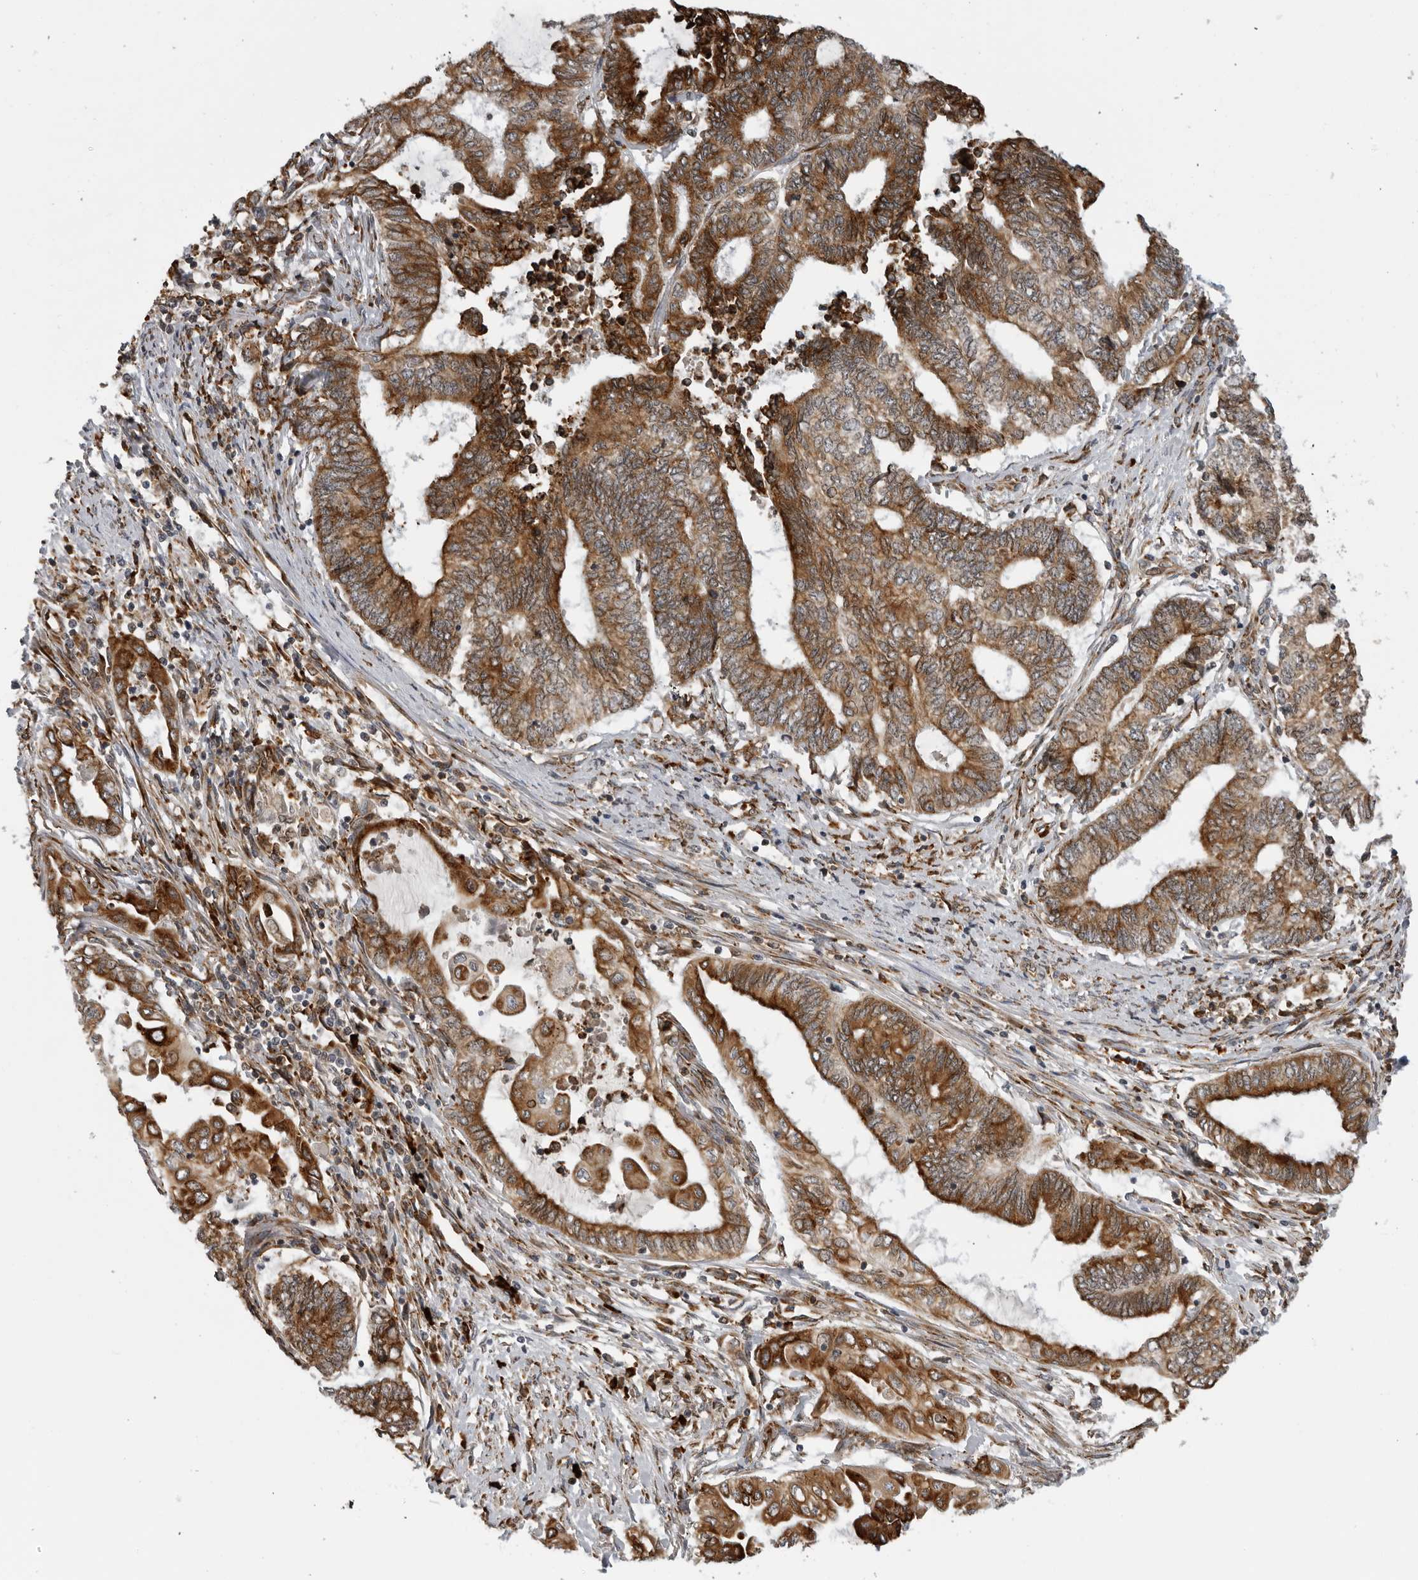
{"staining": {"intensity": "strong", "quantity": ">75%", "location": "cytoplasmic/membranous"}, "tissue": "endometrial cancer", "cell_type": "Tumor cells", "image_type": "cancer", "snomed": [{"axis": "morphology", "description": "Adenocarcinoma, NOS"}, {"axis": "topography", "description": "Uterus"}, {"axis": "topography", "description": "Endometrium"}], "caption": "A brown stain labels strong cytoplasmic/membranous expression of a protein in human endometrial adenocarcinoma tumor cells.", "gene": "ALPK2", "patient": {"sex": "female", "age": 70}}